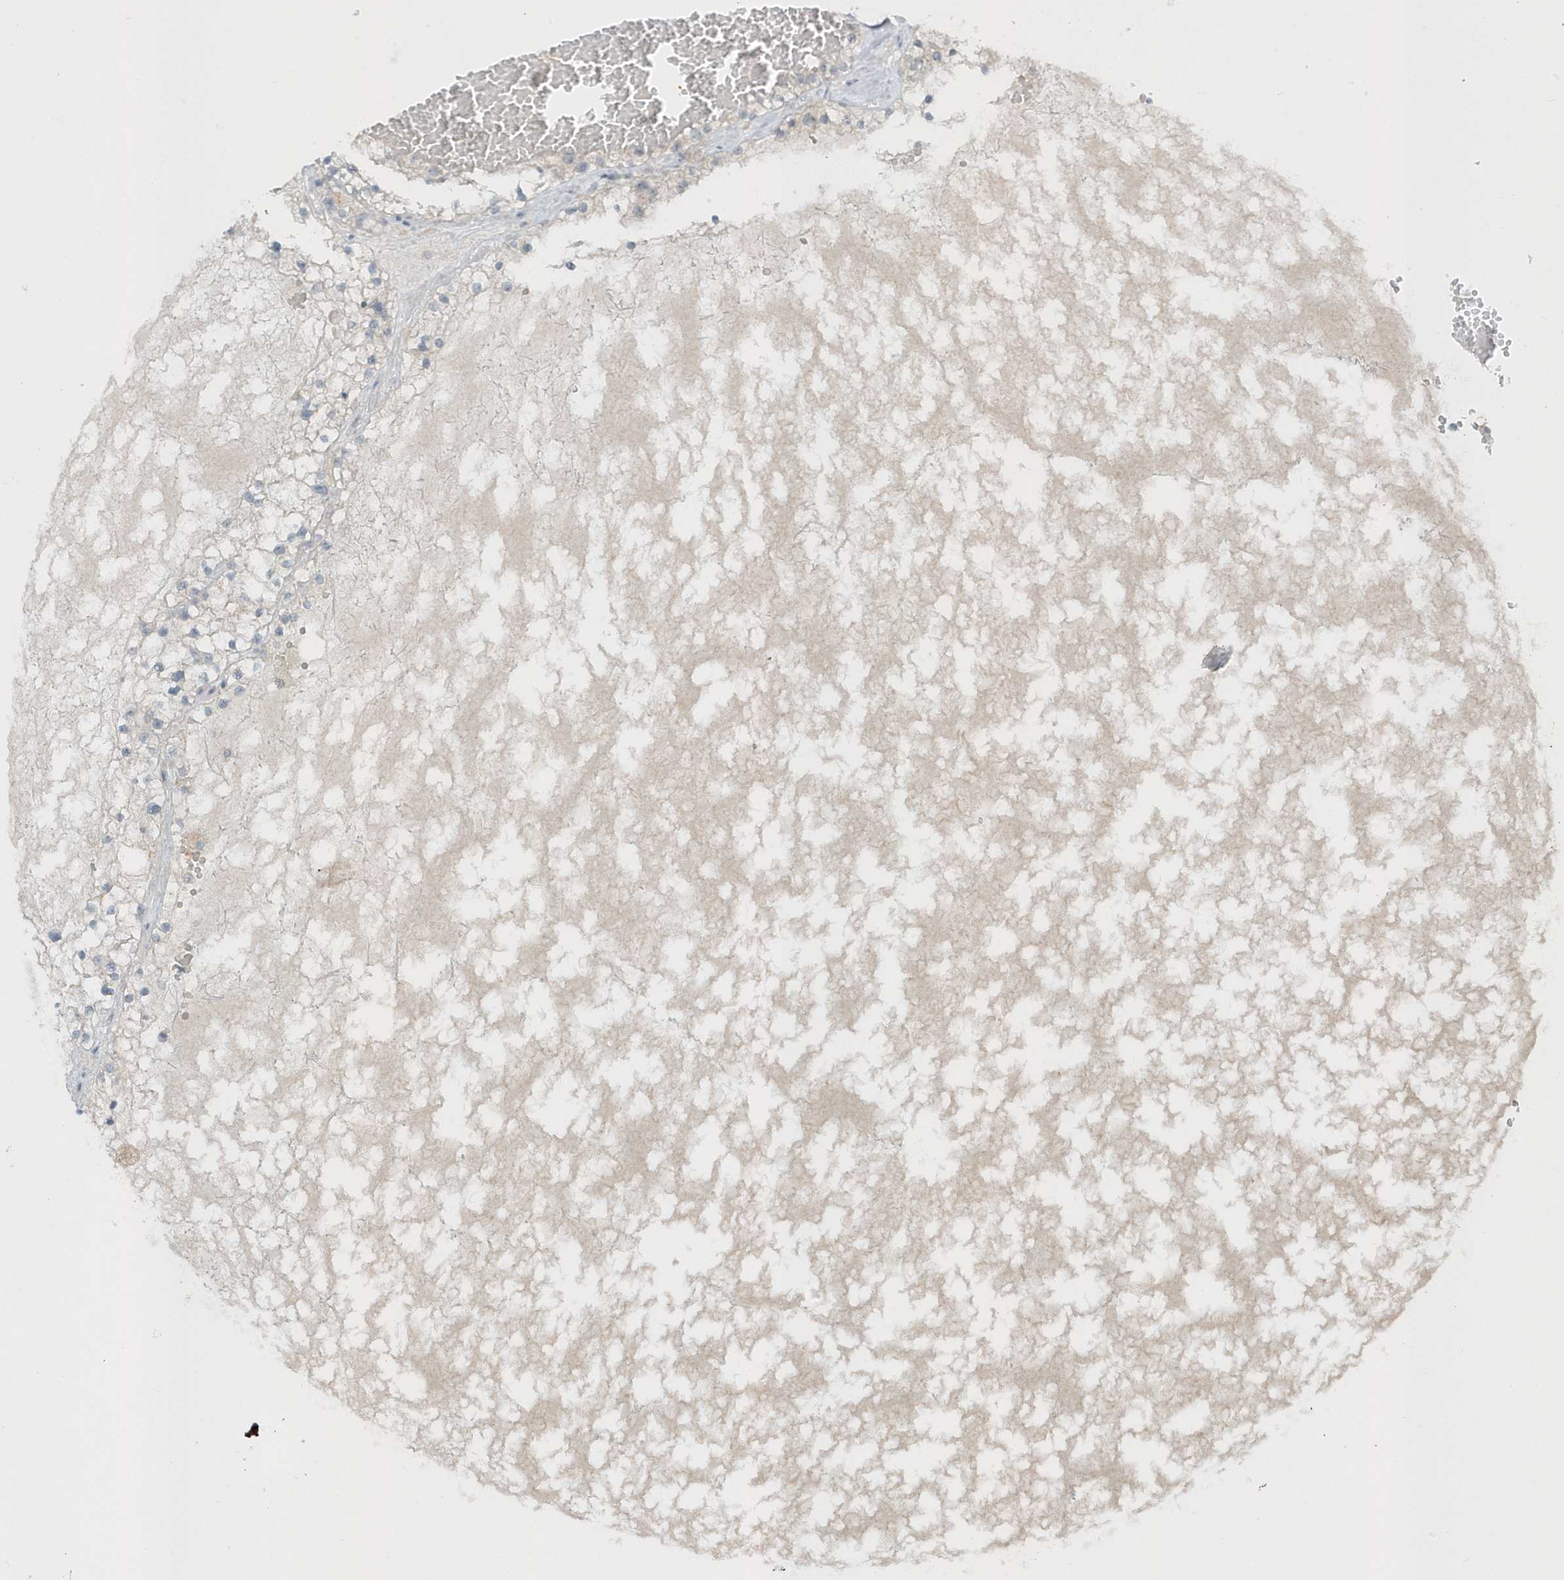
{"staining": {"intensity": "negative", "quantity": "none", "location": "none"}, "tissue": "renal cancer", "cell_type": "Tumor cells", "image_type": "cancer", "snomed": [{"axis": "morphology", "description": "Normal tissue, NOS"}, {"axis": "morphology", "description": "Adenocarcinoma, NOS"}, {"axis": "topography", "description": "Kidney"}], "caption": "Immunohistochemistry (IHC) photomicrograph of renal cancer stained for a protein (brown), which exhibits no positivity in tumor cells.", "gene": "PARD3B", "patient": {"sex": "male", "age": 68}}